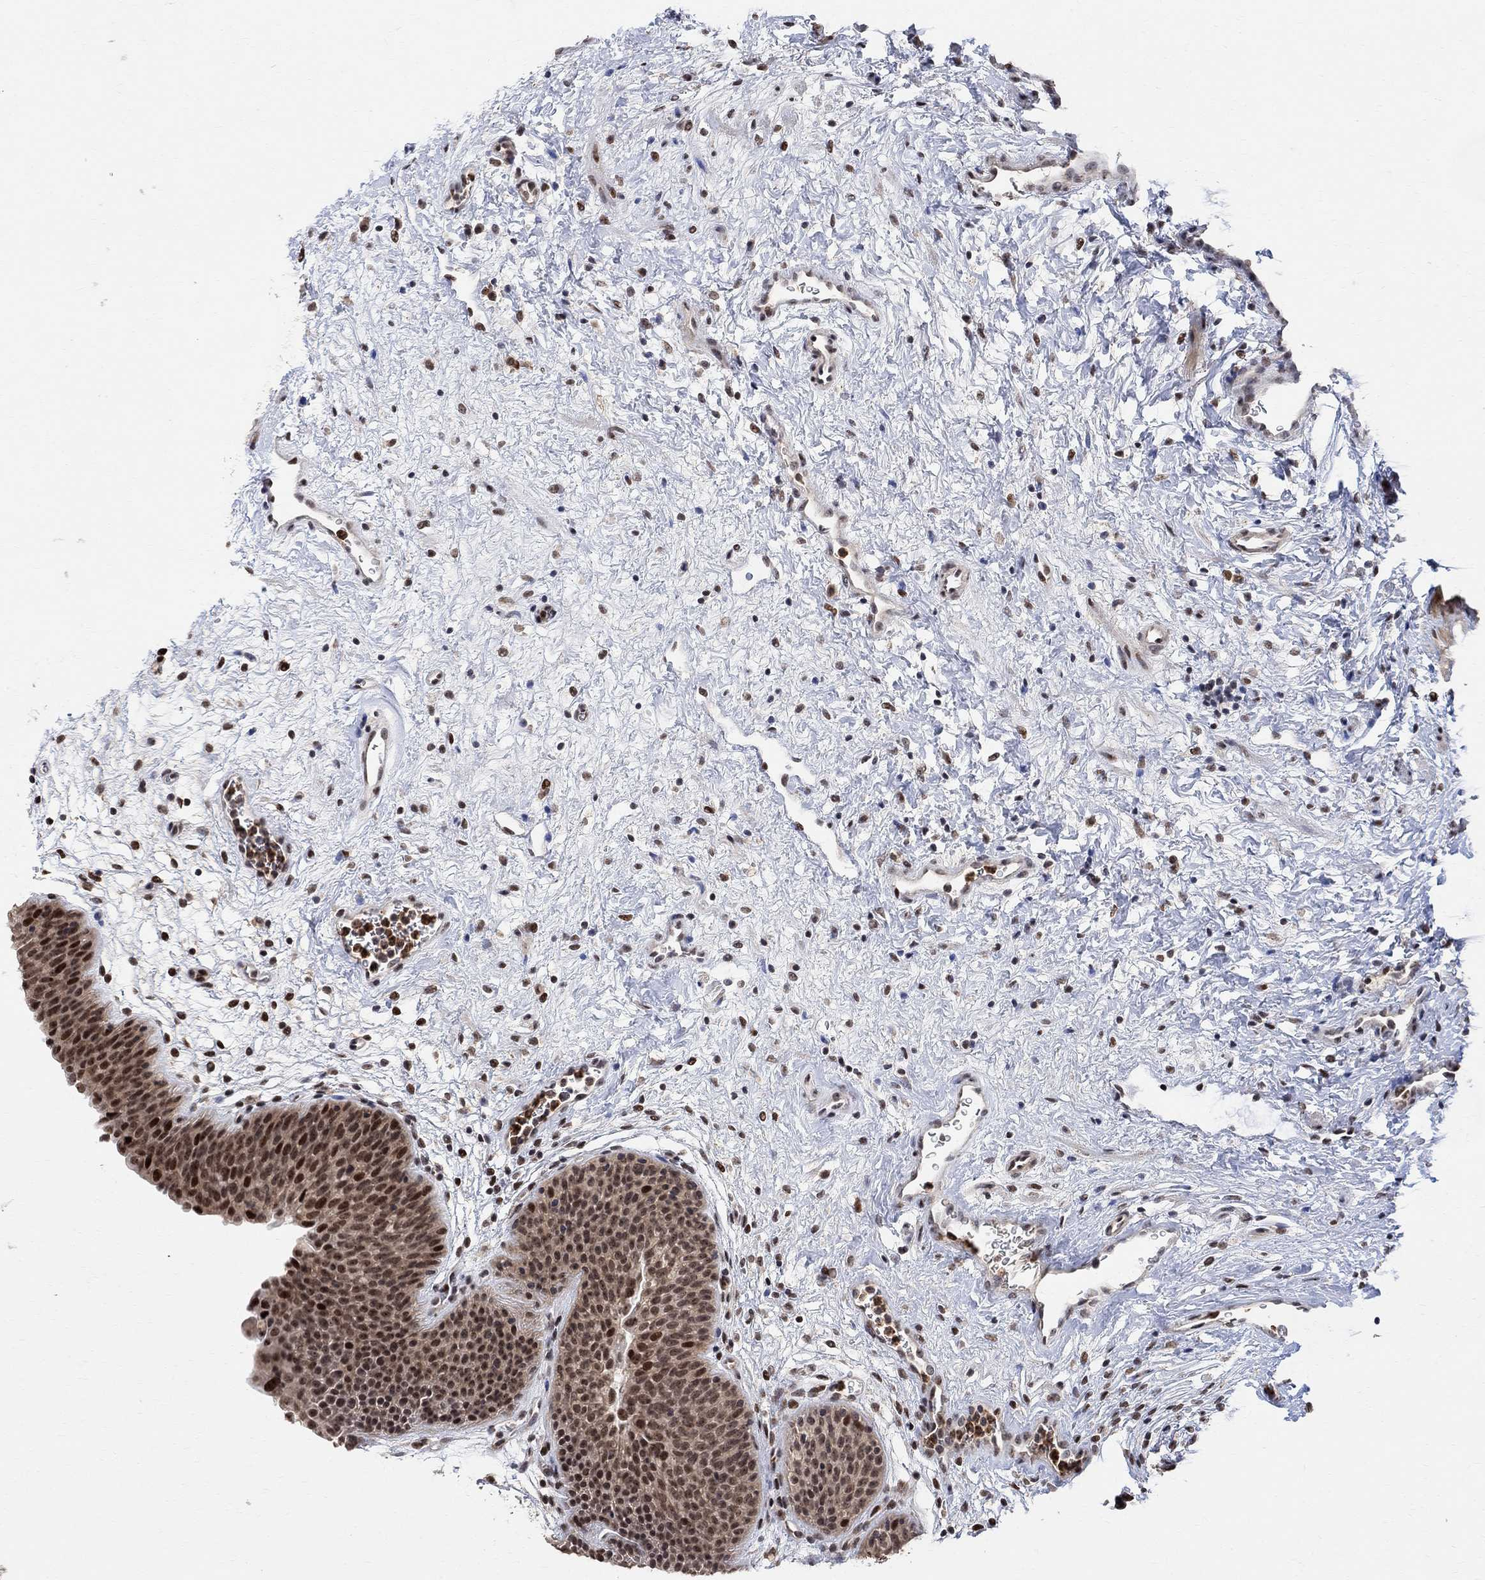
{"staining": {"intensity": "strong", "quantity": "<25%", "location": "nuclear"}, "tissue": "urinary bladder", "cell_type": "Urothelial cells", "image_type": "normal", "snomed": [{"axis": "morphology", "description": "Normal tissue, NOS"}, {"axis": "topography", "description": "Urinary bladder"}], "caption": "About <25% of urothelial cells in benign urinary bladder exhibit strong nuclear protein positivity as visualized by brown immunohistochemical staining.", "gene": "E4F1", "patient": {"sex": "male", "age": 37}}